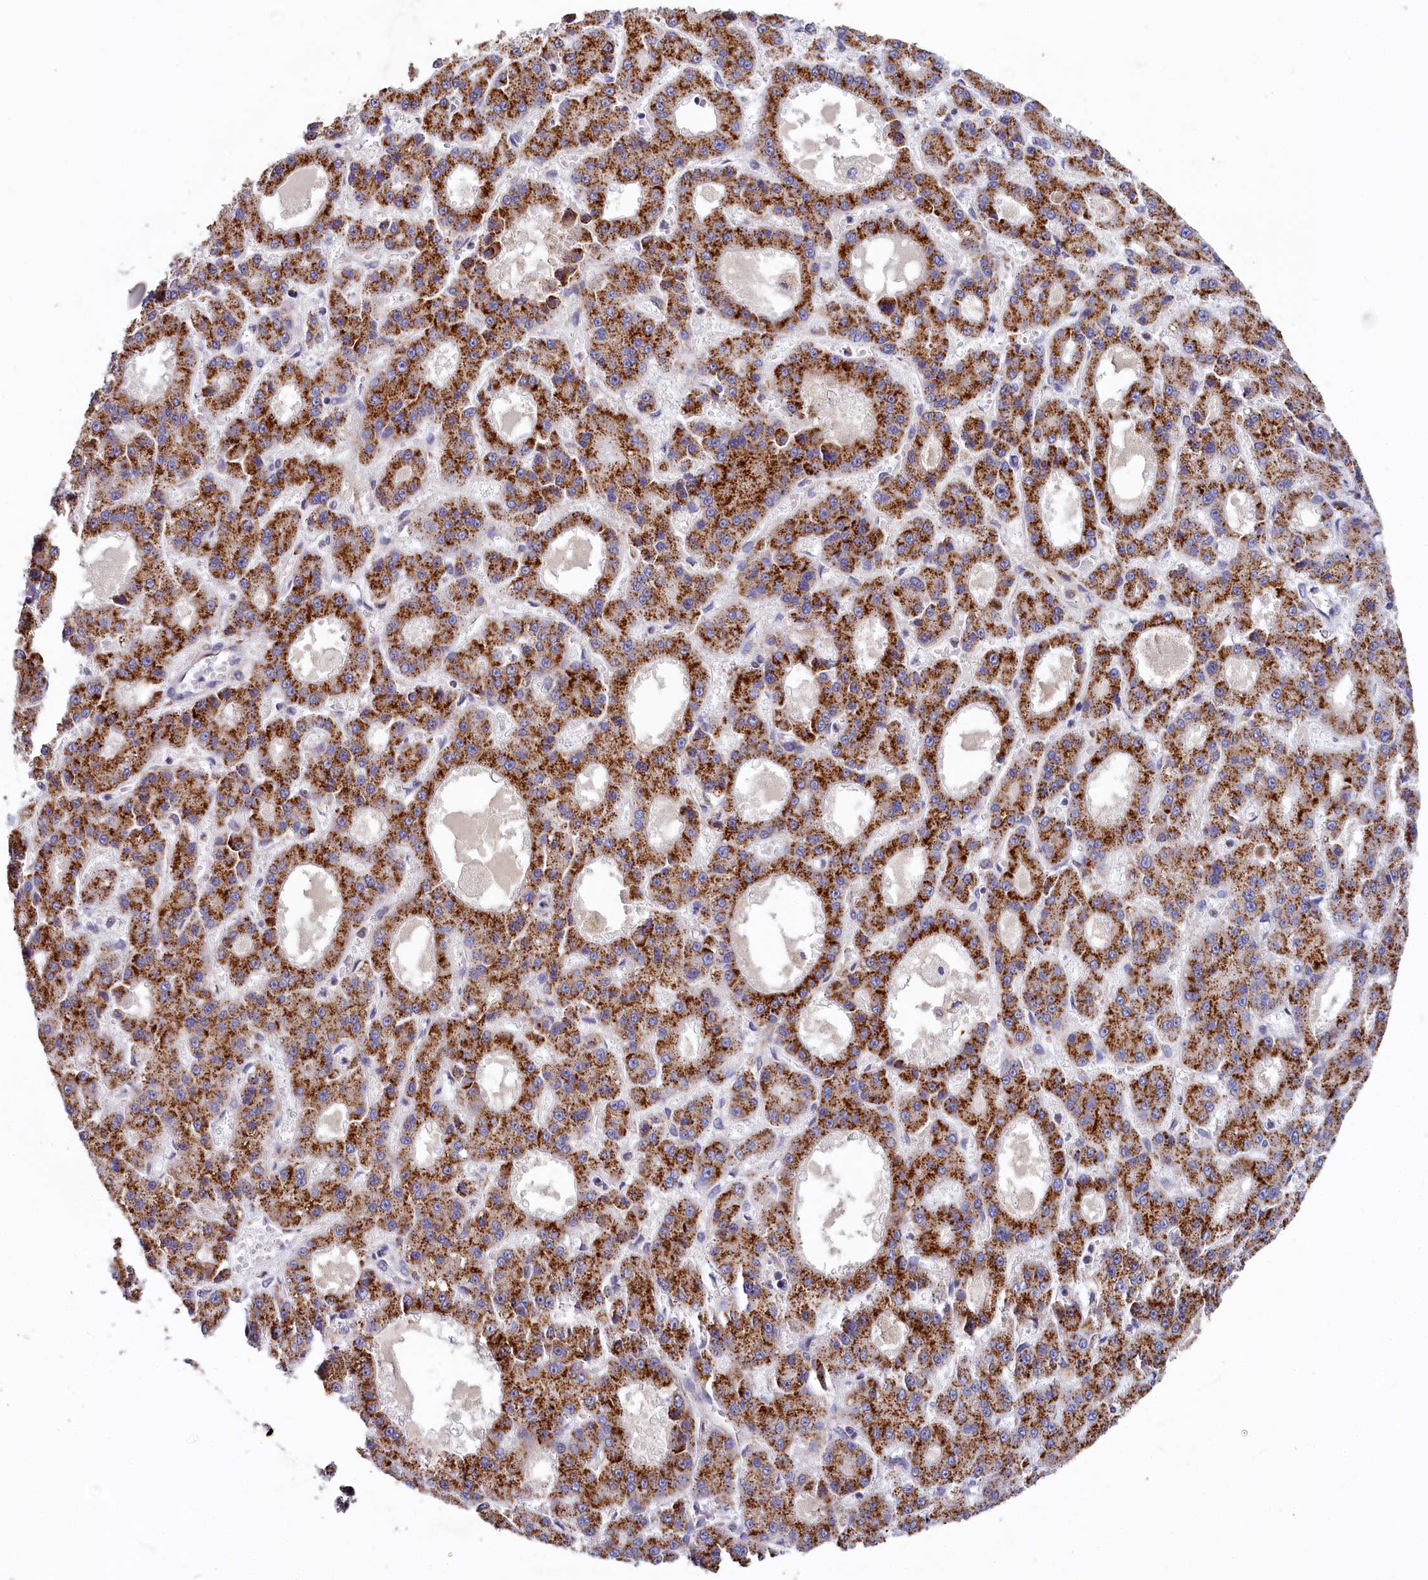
{"staining": {"intensity": "strong", "quantity": ">75%", "location": "cytoplasmic/membranous"}, "tissue": "liver cancer", "cell_type": "Tumor cells", "image_type": "cancer", "snomed": [{"axis": "morphology", "description": "Carcinoma, Hepatocellular, NOS"}, {"axis": "topography", "description": "Liver"}], "caption": "A brown stain highlights strong cytoplasmic/membranous expression of a protein in liver cancer (hepatocellular carcinoma) tumor cells.", "gene": "SPINK9", "patient": {"sex": "male", "age": 70}}